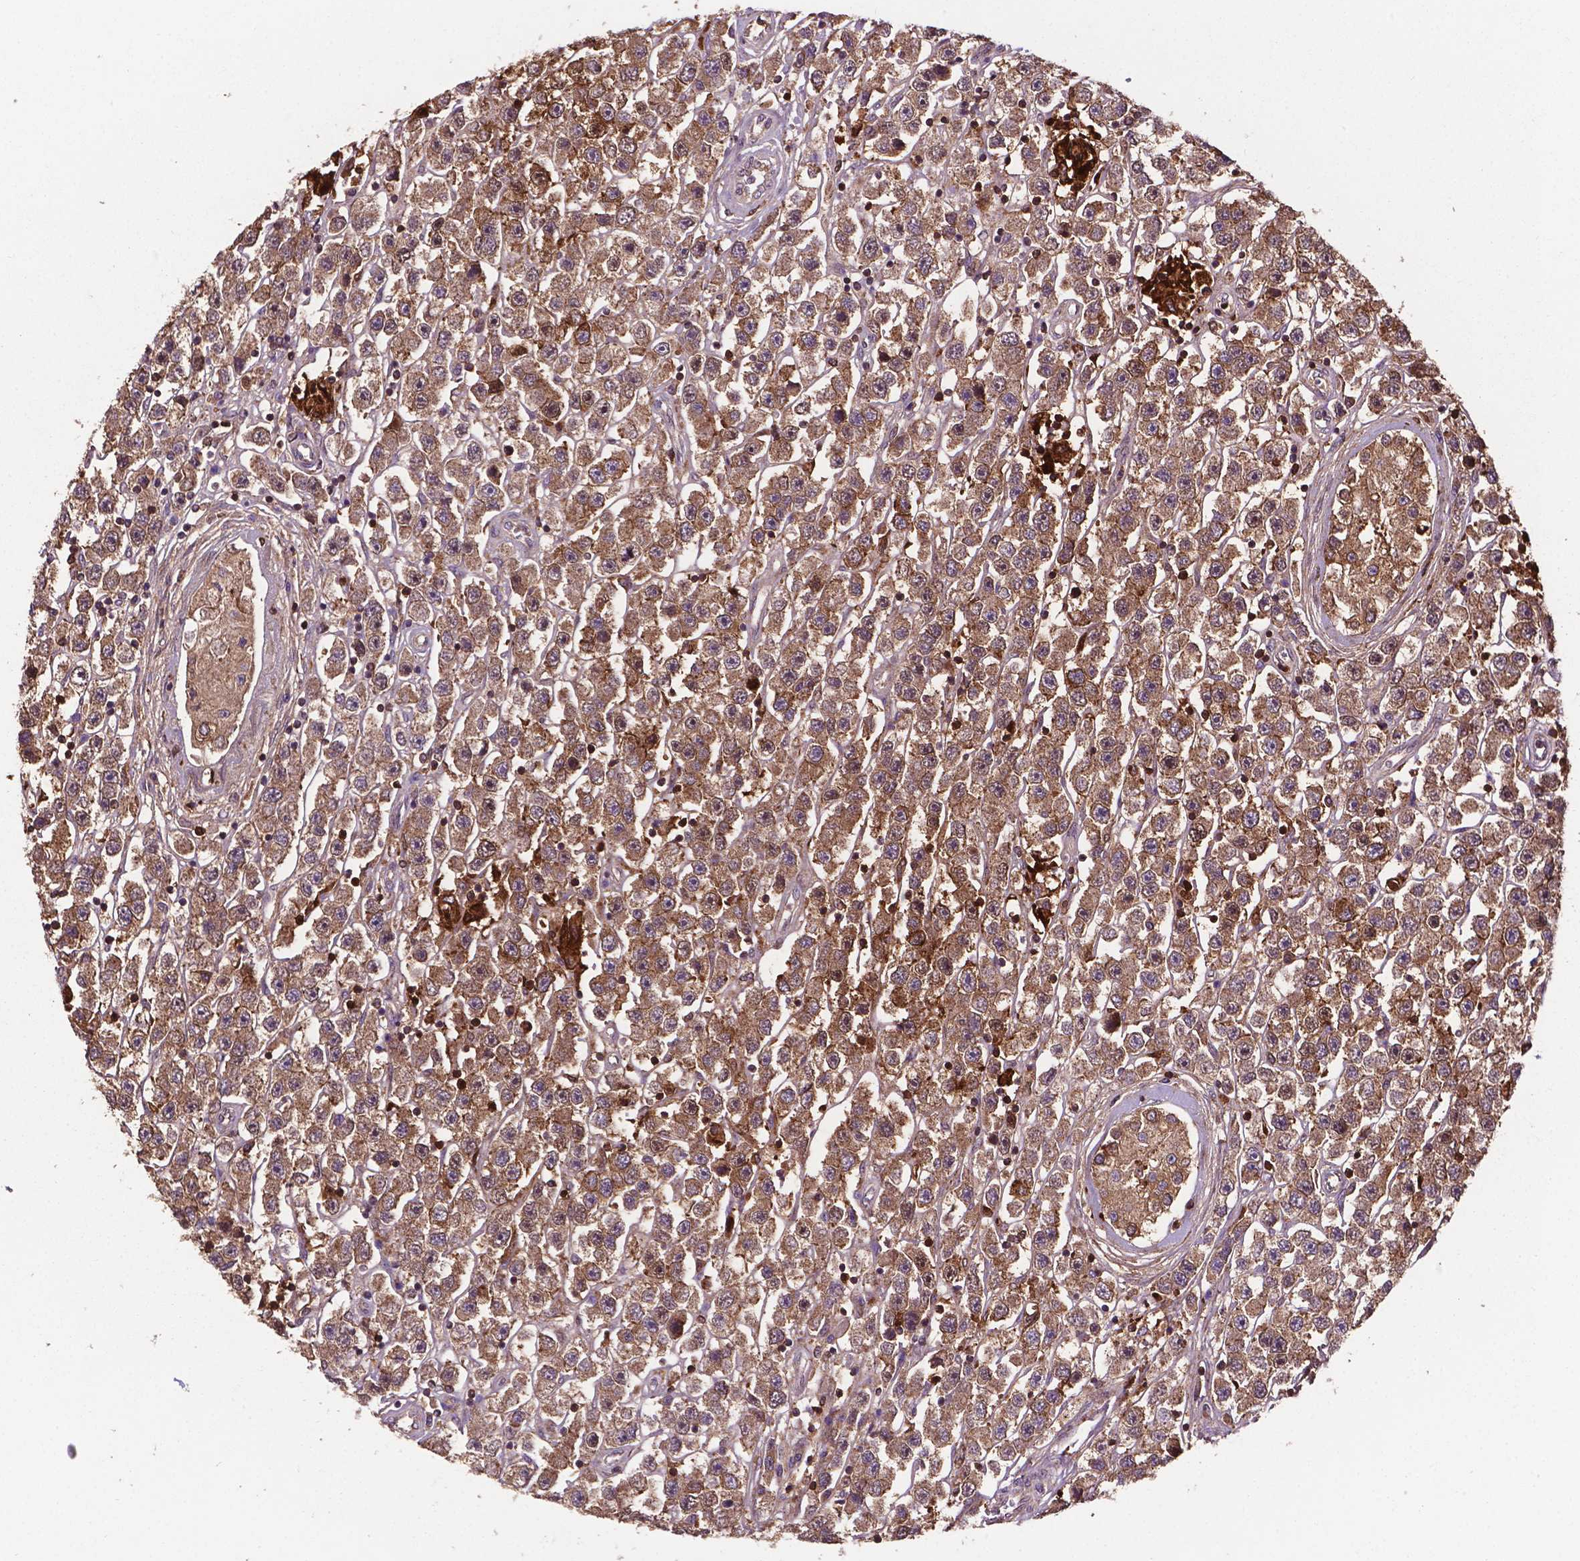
{"staining": {"intensity": "moderate", "quantity": ">75%", "location": "cytoplasmic/membranous"}, "tissue": "testis cancer", "cell_type": "Tumor cells", "image_type": "cancer", "snomed": [{"axis": "morphology", "description": "Seminoma, NOS"}, {"axis": "topography", "description": "Testis"}], "caption": "The immunohistochemical stain labels moderate cytoplasmic/membranous positivity in tumor cells of testis cancer tissue. (DAB (3,3'-diaminobenzidine) IHC with brightfield microscopy, high magnification).", "gene": "SMAD3", "patient": {"sex": "male", "age": 45}}